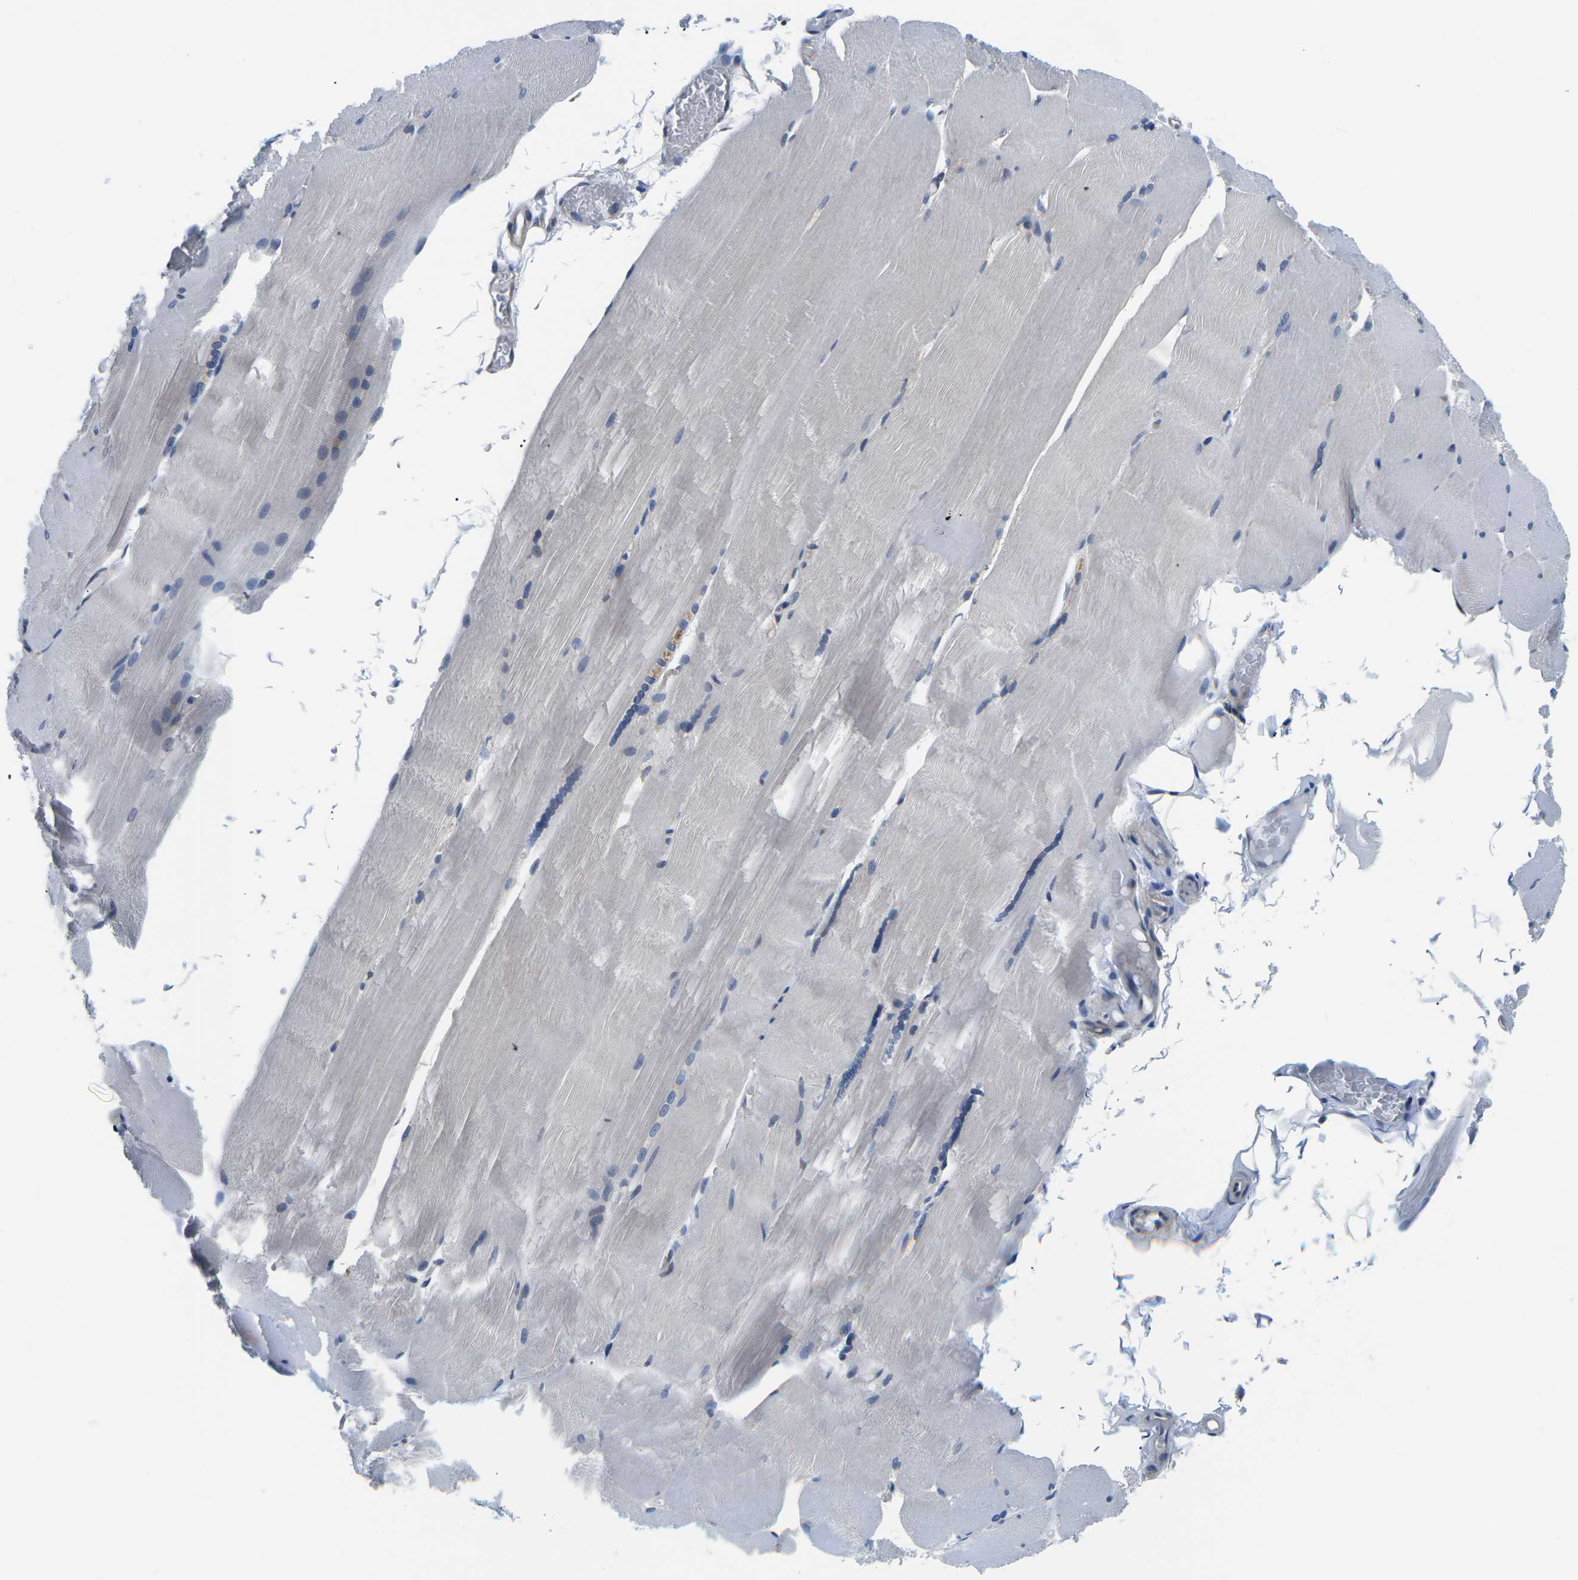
{"staining": {"intensity": "negative", "quantity": "none", "location": "none"}, "tissue": "skeletal muscle", "cell_type": "Myocytes", "image_type": "normal", "snomed": [{"axis": "morphology", "description": "Normal tissue, NOS"}, {"axis": "topography", "description": "Skin"}, {"axis": "topography", "description": "Skeletal muscle"}], "caption": "Immunohistochemical staining of unremarkable human skeletal muscle displays no significant expression in myocytes. (DAB IHC visualized using brightfield microscopy, high magnification).", "gene": "GSK3B", "patient": {"sex": "male", "age": 83}}